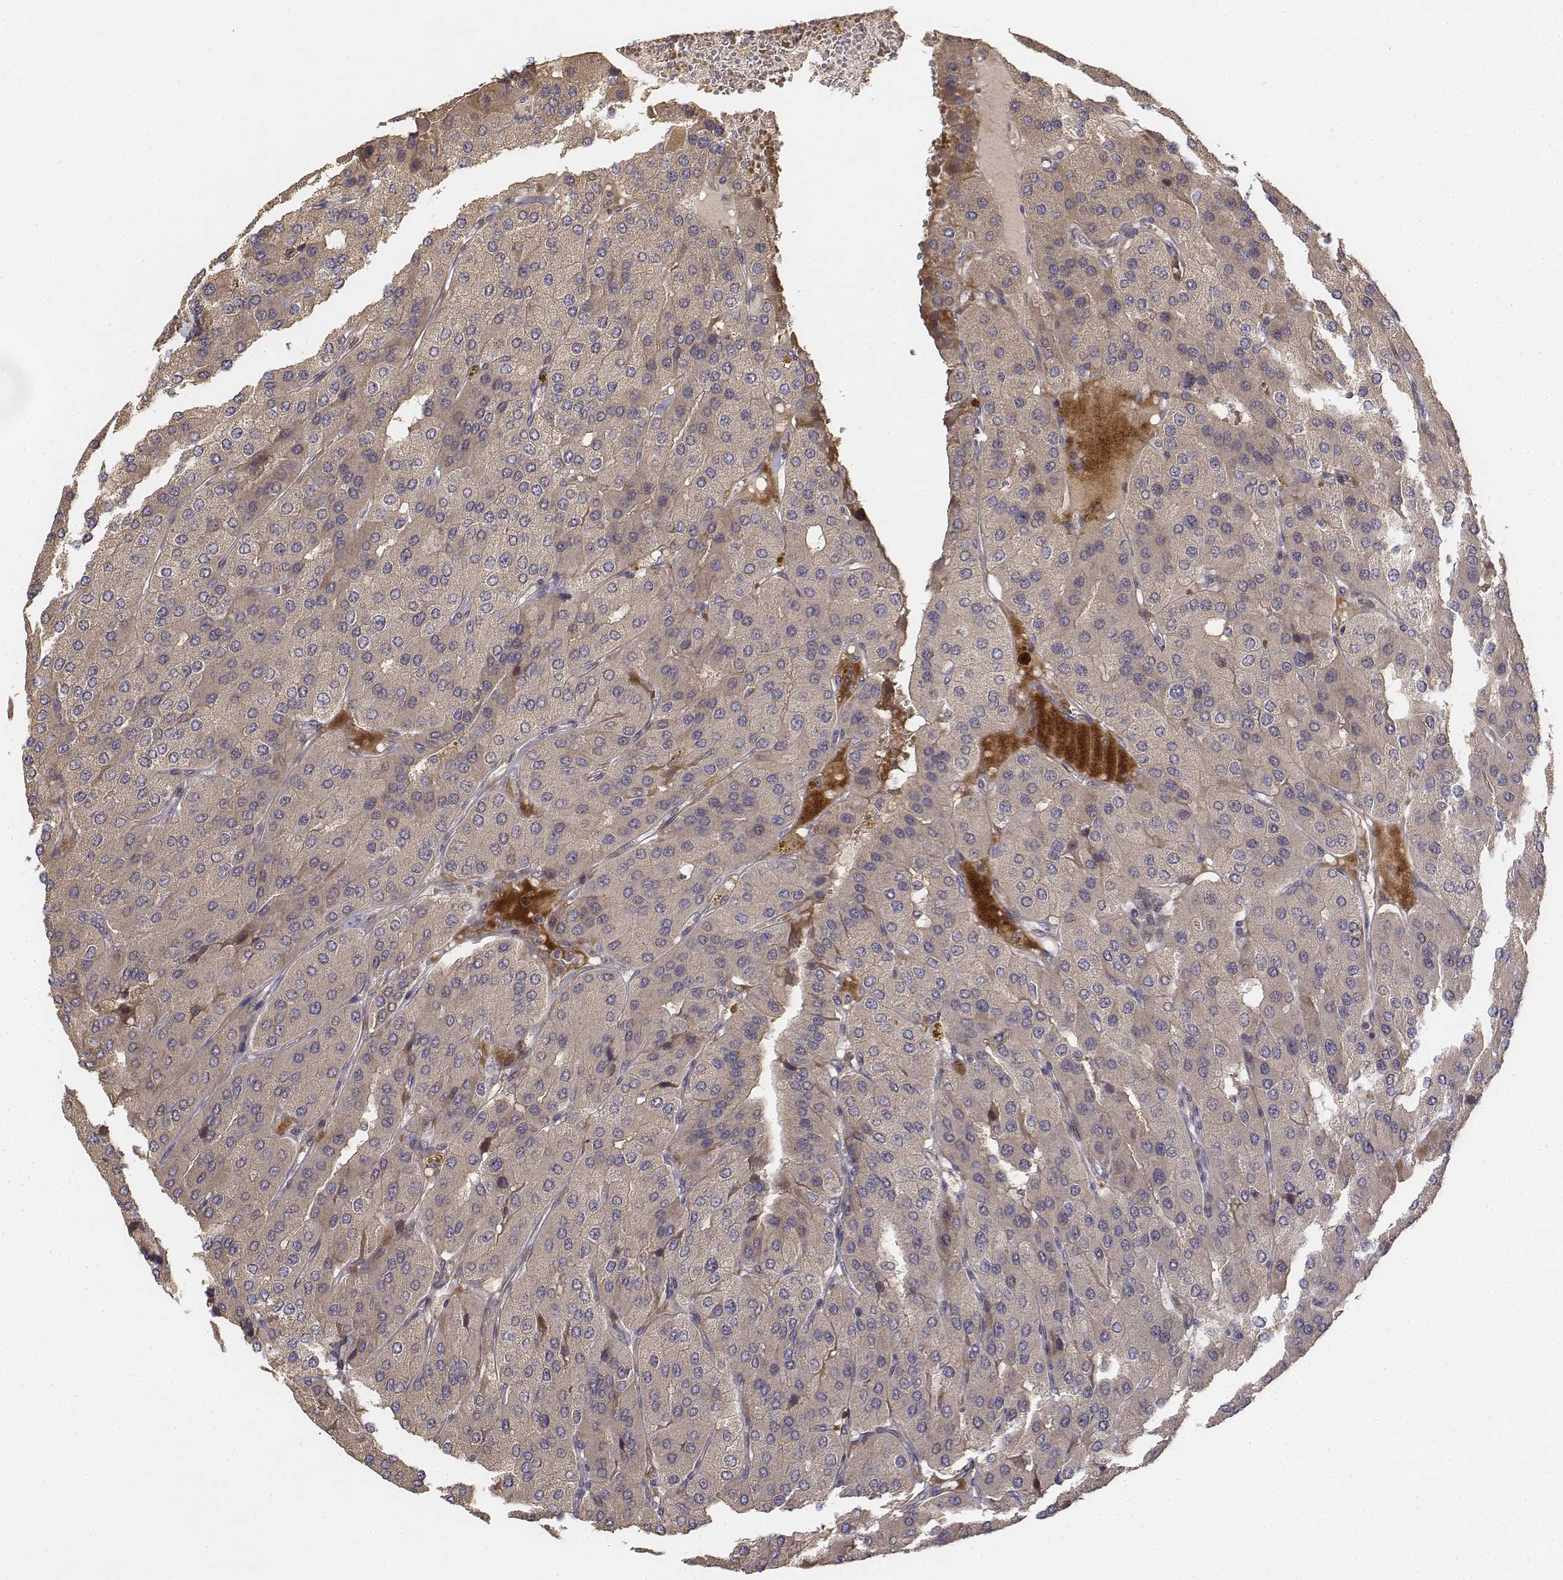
{"staining": {"intensity": "weak", "quantity": ">75%", "location": "cytoplasmic/membranous"}, "tissue": "parathyroid gland", "cell_type": "Glandular cells", "image_type": "normal", "snomed": [{"axis": "morphology", "description": "Normal tissue, NOS"}, {"axis": "morphology", "description": "Adenoma, NOS"}, {"axis": "topography", "description": "Parathyroid gland"}], "caption": "This micrograph shows immunohistochemistry (IHC) staining of unremarkable parathyroid gland, with low weak cytoplasmic/membranous expression in about >75% of glandular cells.", "gene": "FBXO21", "patient": {"sex": "female", "age": 86}}